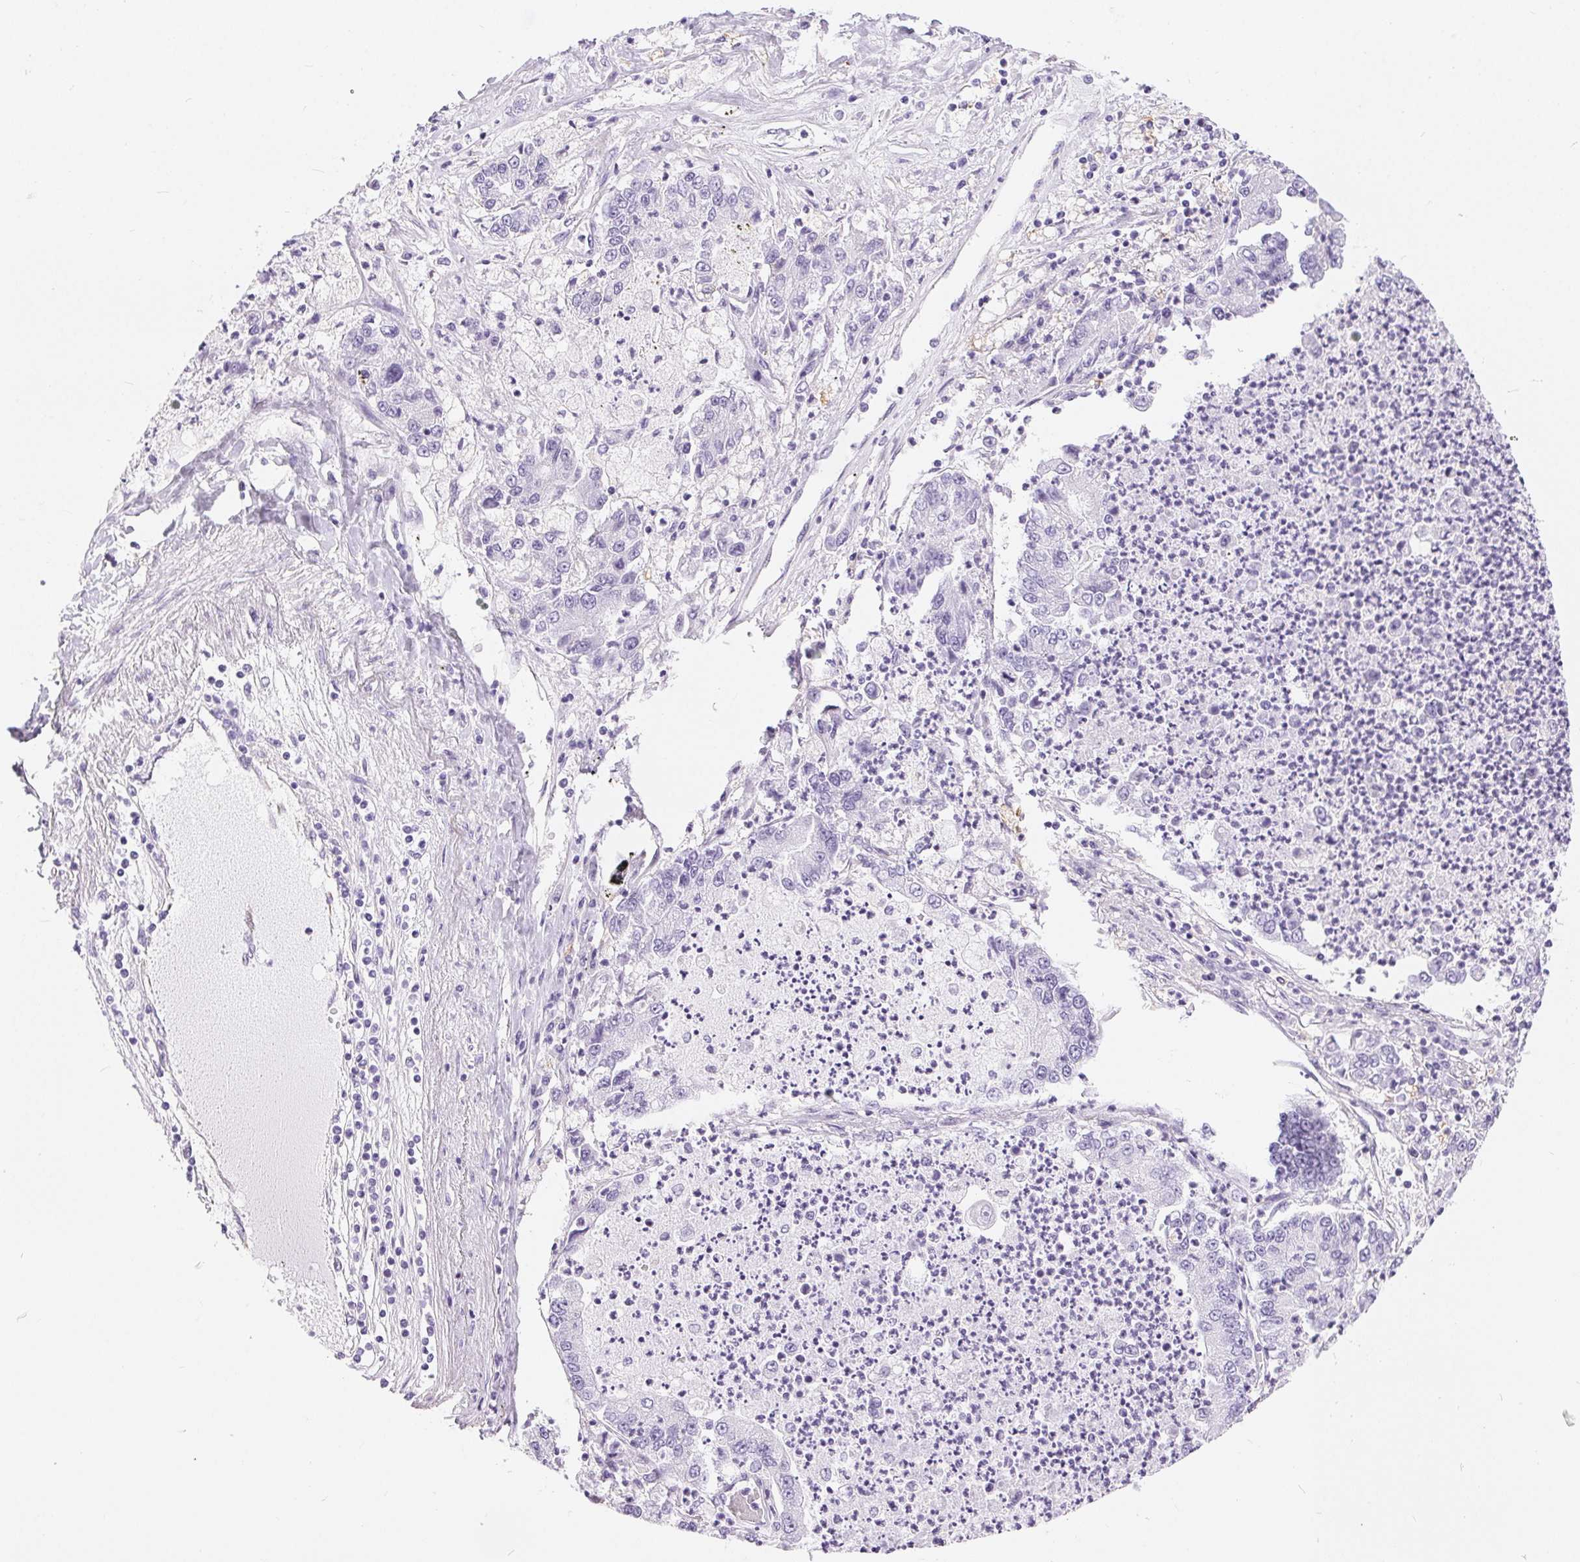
{"staining": {"intensity": "negative", "quantity": "none", "location": "none"}, "tissue": "lung cancer", "cell_type": "Tumor cells", "image_type": "cancer", "snomed": [{"axis": "morphology", "description": "Adenocarcinoma, NOS"}, {"axis": "topography", "description": "Lung"}], "caption": "This is an IHC photomicrograph of adenocarcinoma (lung). There is no staining in tumor cells.", "gene": "GFAP", "patient": {"sex": "female", "age": 57}}